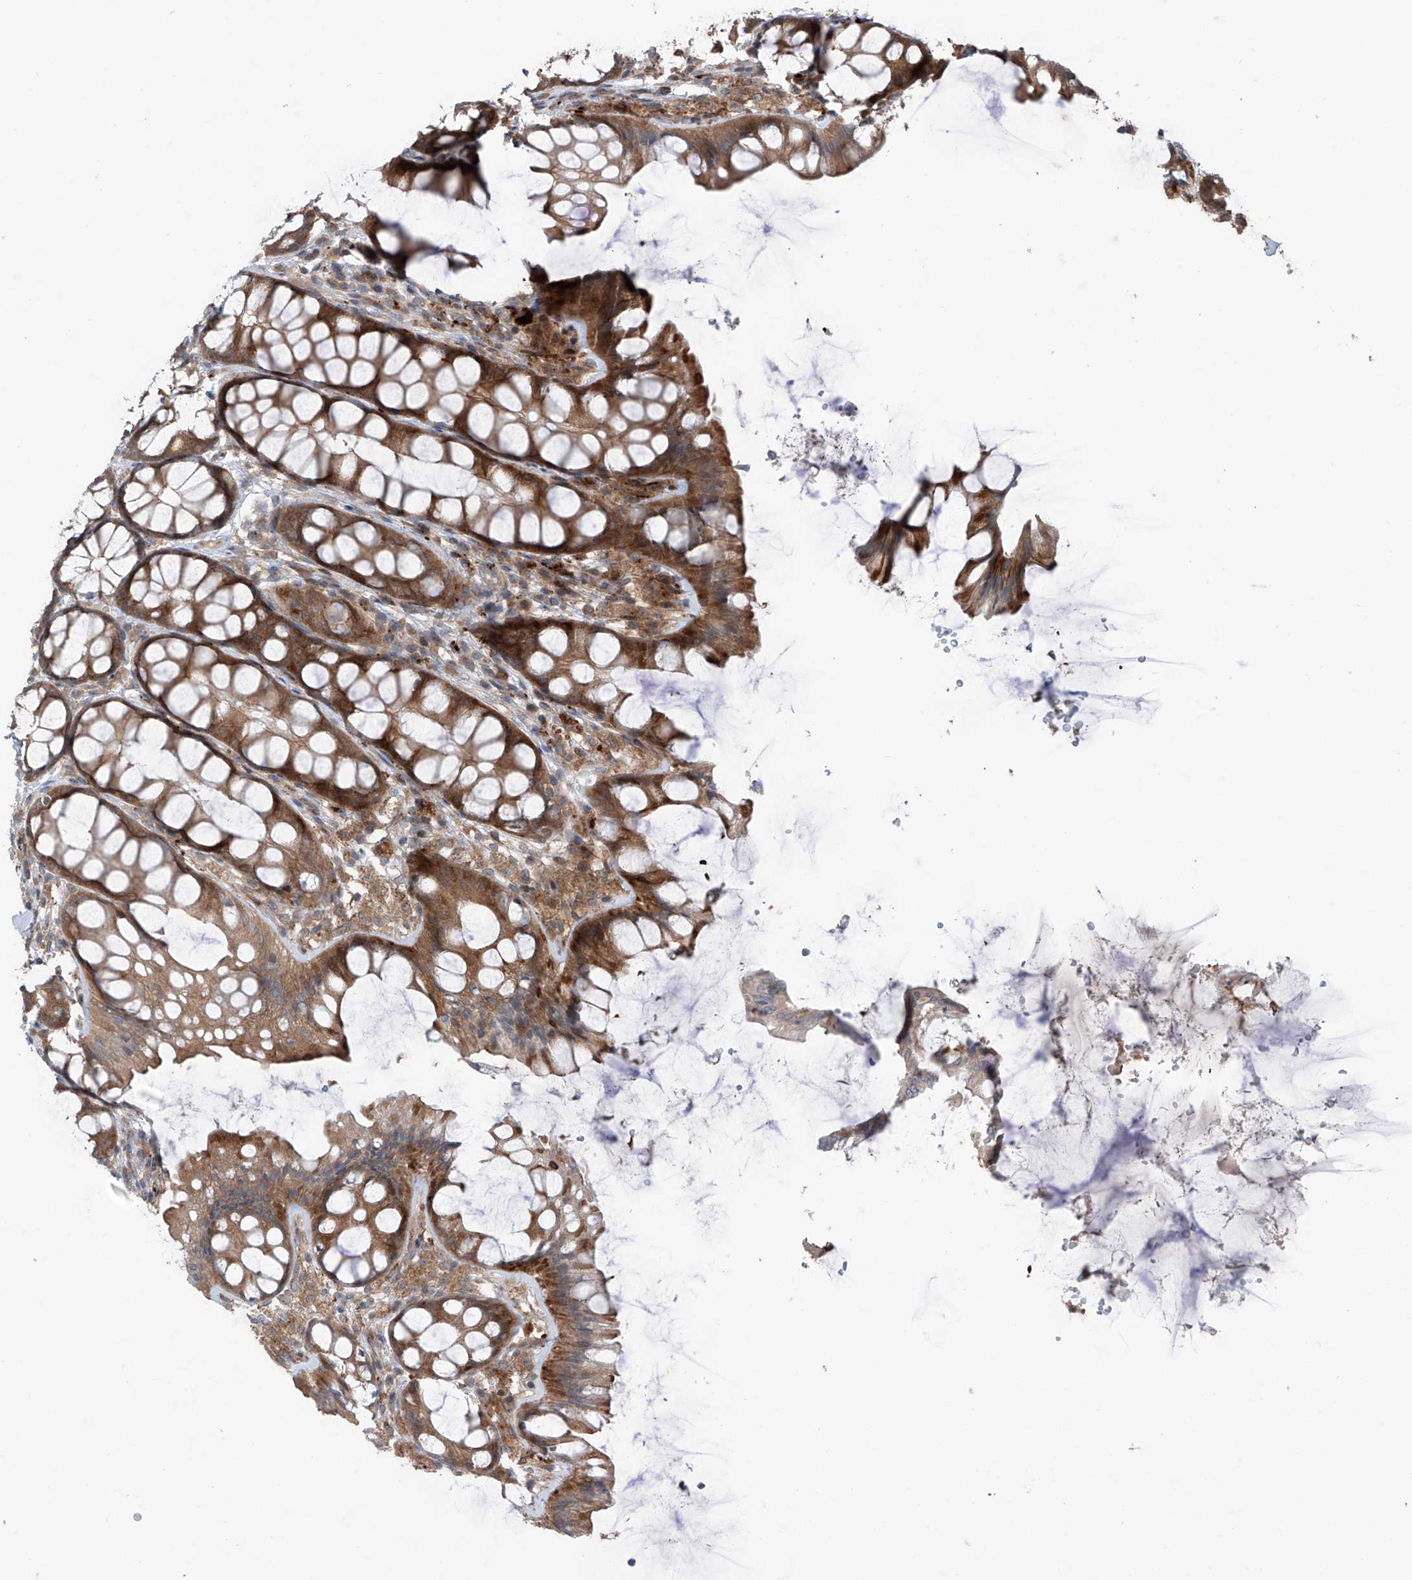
{"staining": {"intensity": "moderate", "quantity": ">75%", "location": "cytoplasmic/membranous"}, "tissue": "colon", "cell_type": "Endothelial cells", "image_type": "normal", "snomed": [{"axis": "morphology", "description": "Normal tissue, NOS"}, {"axis": "topography", "description": "Colon"}], "caption": "The image demonstrates immunohistochemical staining of unremarkable colon. There is moderate cytoplasmic/membranous positivity is seen in approximately >75% of endothelial cells.", "gene": "SAMD3", "patient": {"sex": "male", "age": 47}}